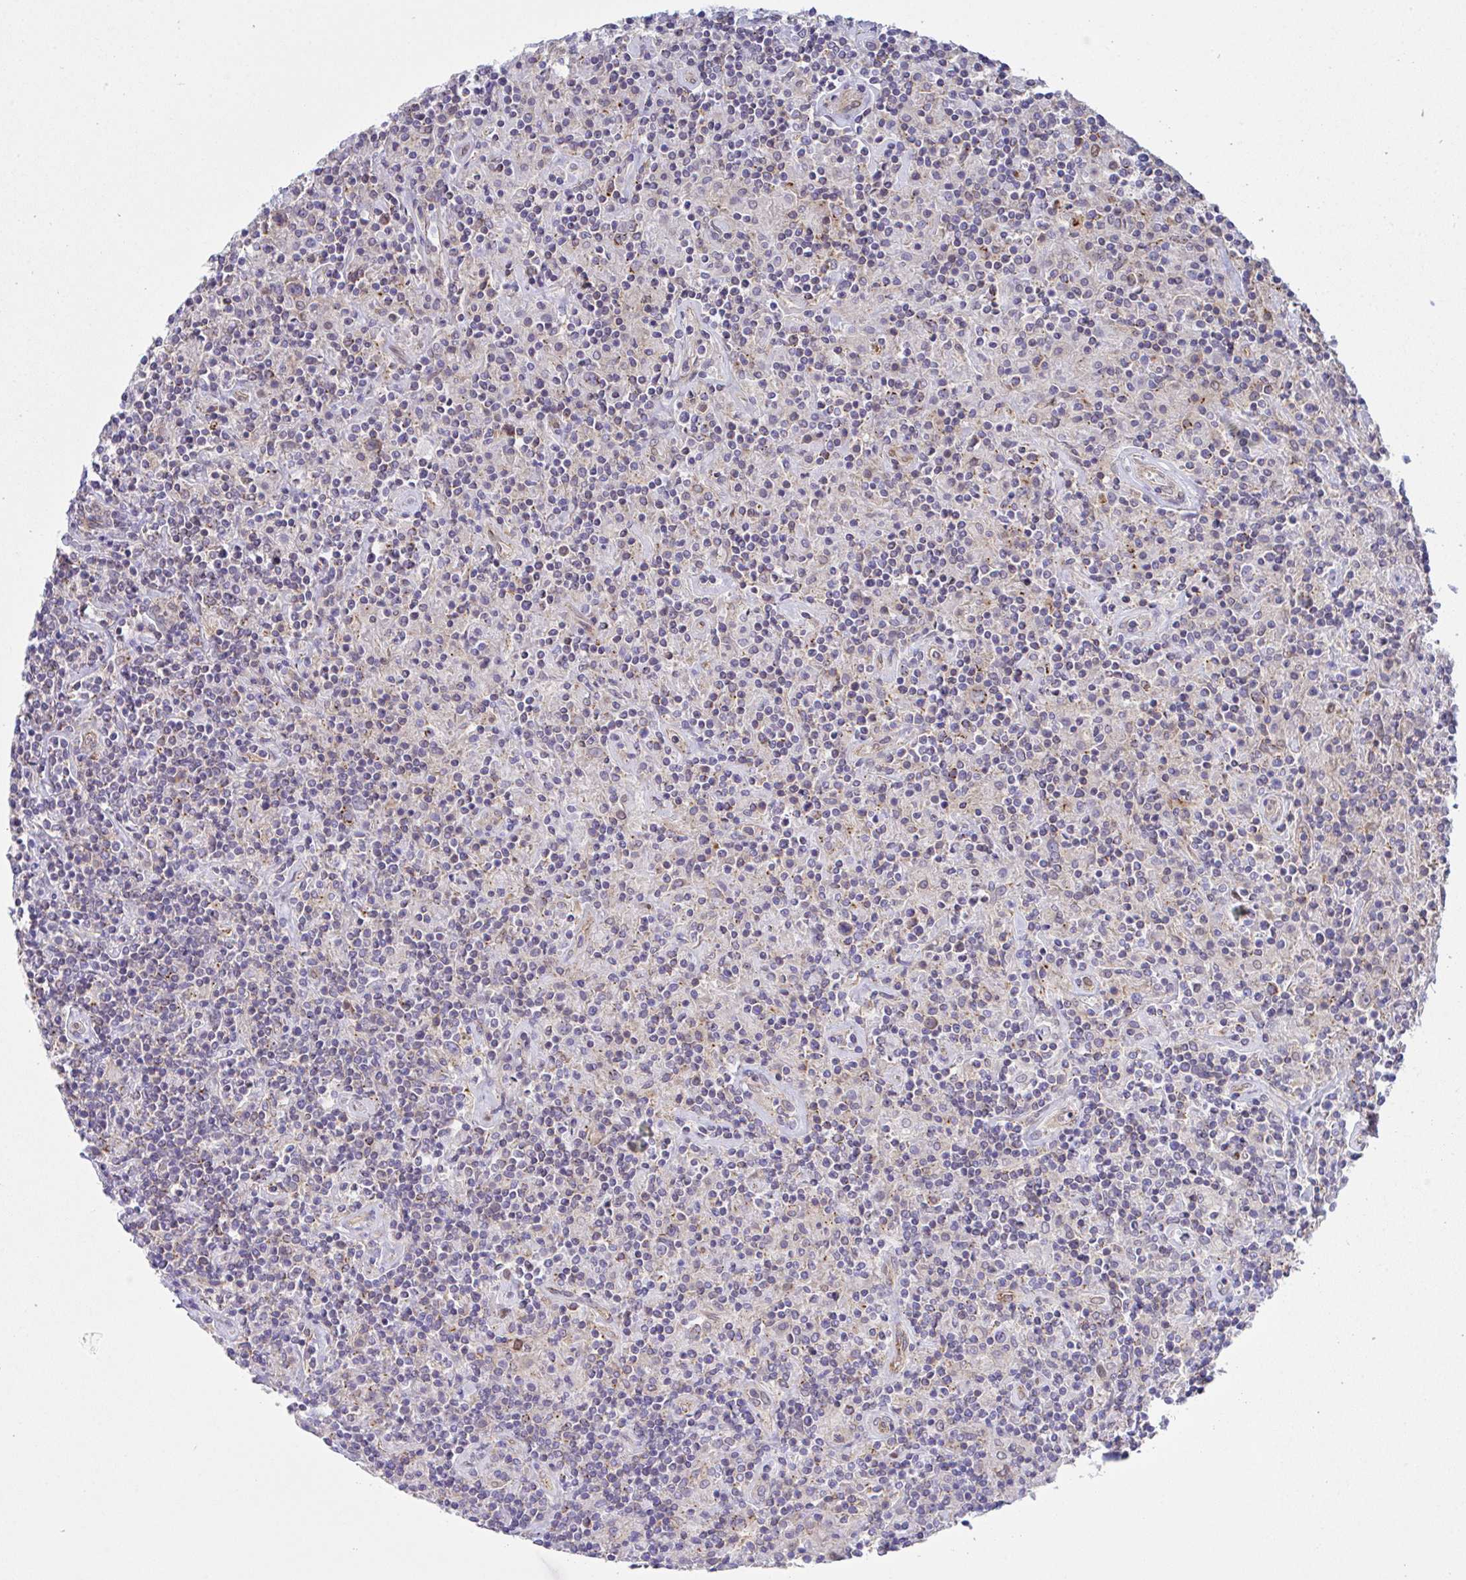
{"staining": {"intensity": "negative", "quantity": "none", "location": "none"}, "tissue": "lymphoma", "cell_type": "Tumor cells", "image_type": "cancer", "snomed": [{"axis": "morphology", "description": "Hodgkin's disease, NOS"}, {"axis": "topography", "description": "Lymph node"}], "caption": "Tumor cells show no significant expression in lymphoma.", "gene": "ZBED3", "patient": {"sex": "male", "age": 70}}